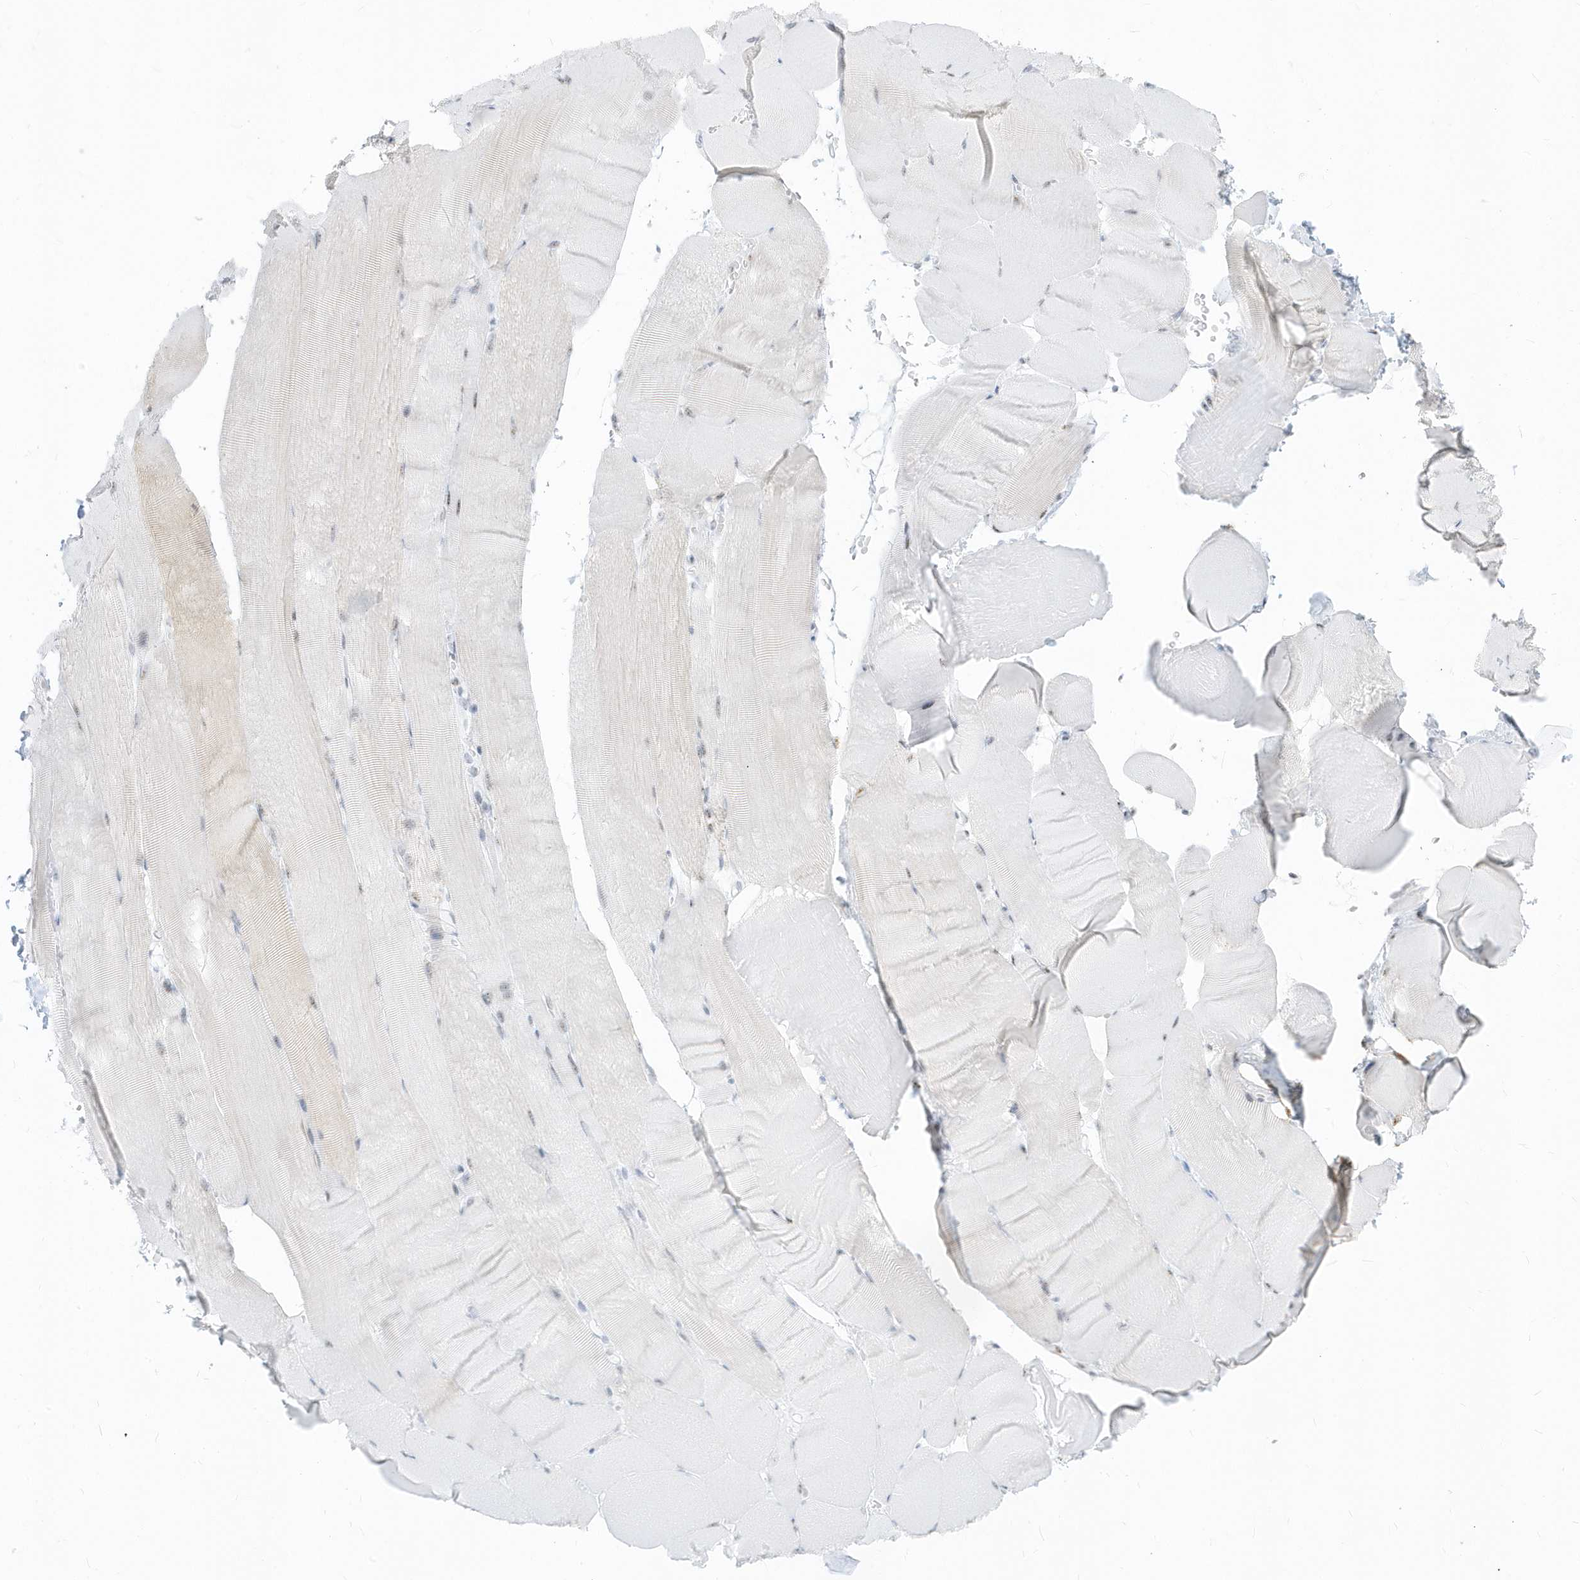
{"staining": {"intensity": "negative", "quantity": "none", "location": "none"}, "tissue": "skeletal muscle", "cell_type": "Myocytes", "image_type": "normal", "snomed": [{"axis": "morphology", "description": "Normal tissue, NOS"}, {"axis": "topography", "description": "Skeletal muscle"}, {"axis": "topography", "description": "Parathyroid gland"}], "caption": "High magnification brightfield microscopy of normal skeletal muscle stained with DAB (3,3'-diaminobenzidine) (brown) and counterstained with hematoxylin (blue): myocytes show no significant positivity. (IHC, brightfield microscopy, high magnification).", "gene": "PLEKHN1", "patient": {"sex": "female", "age": 37}}